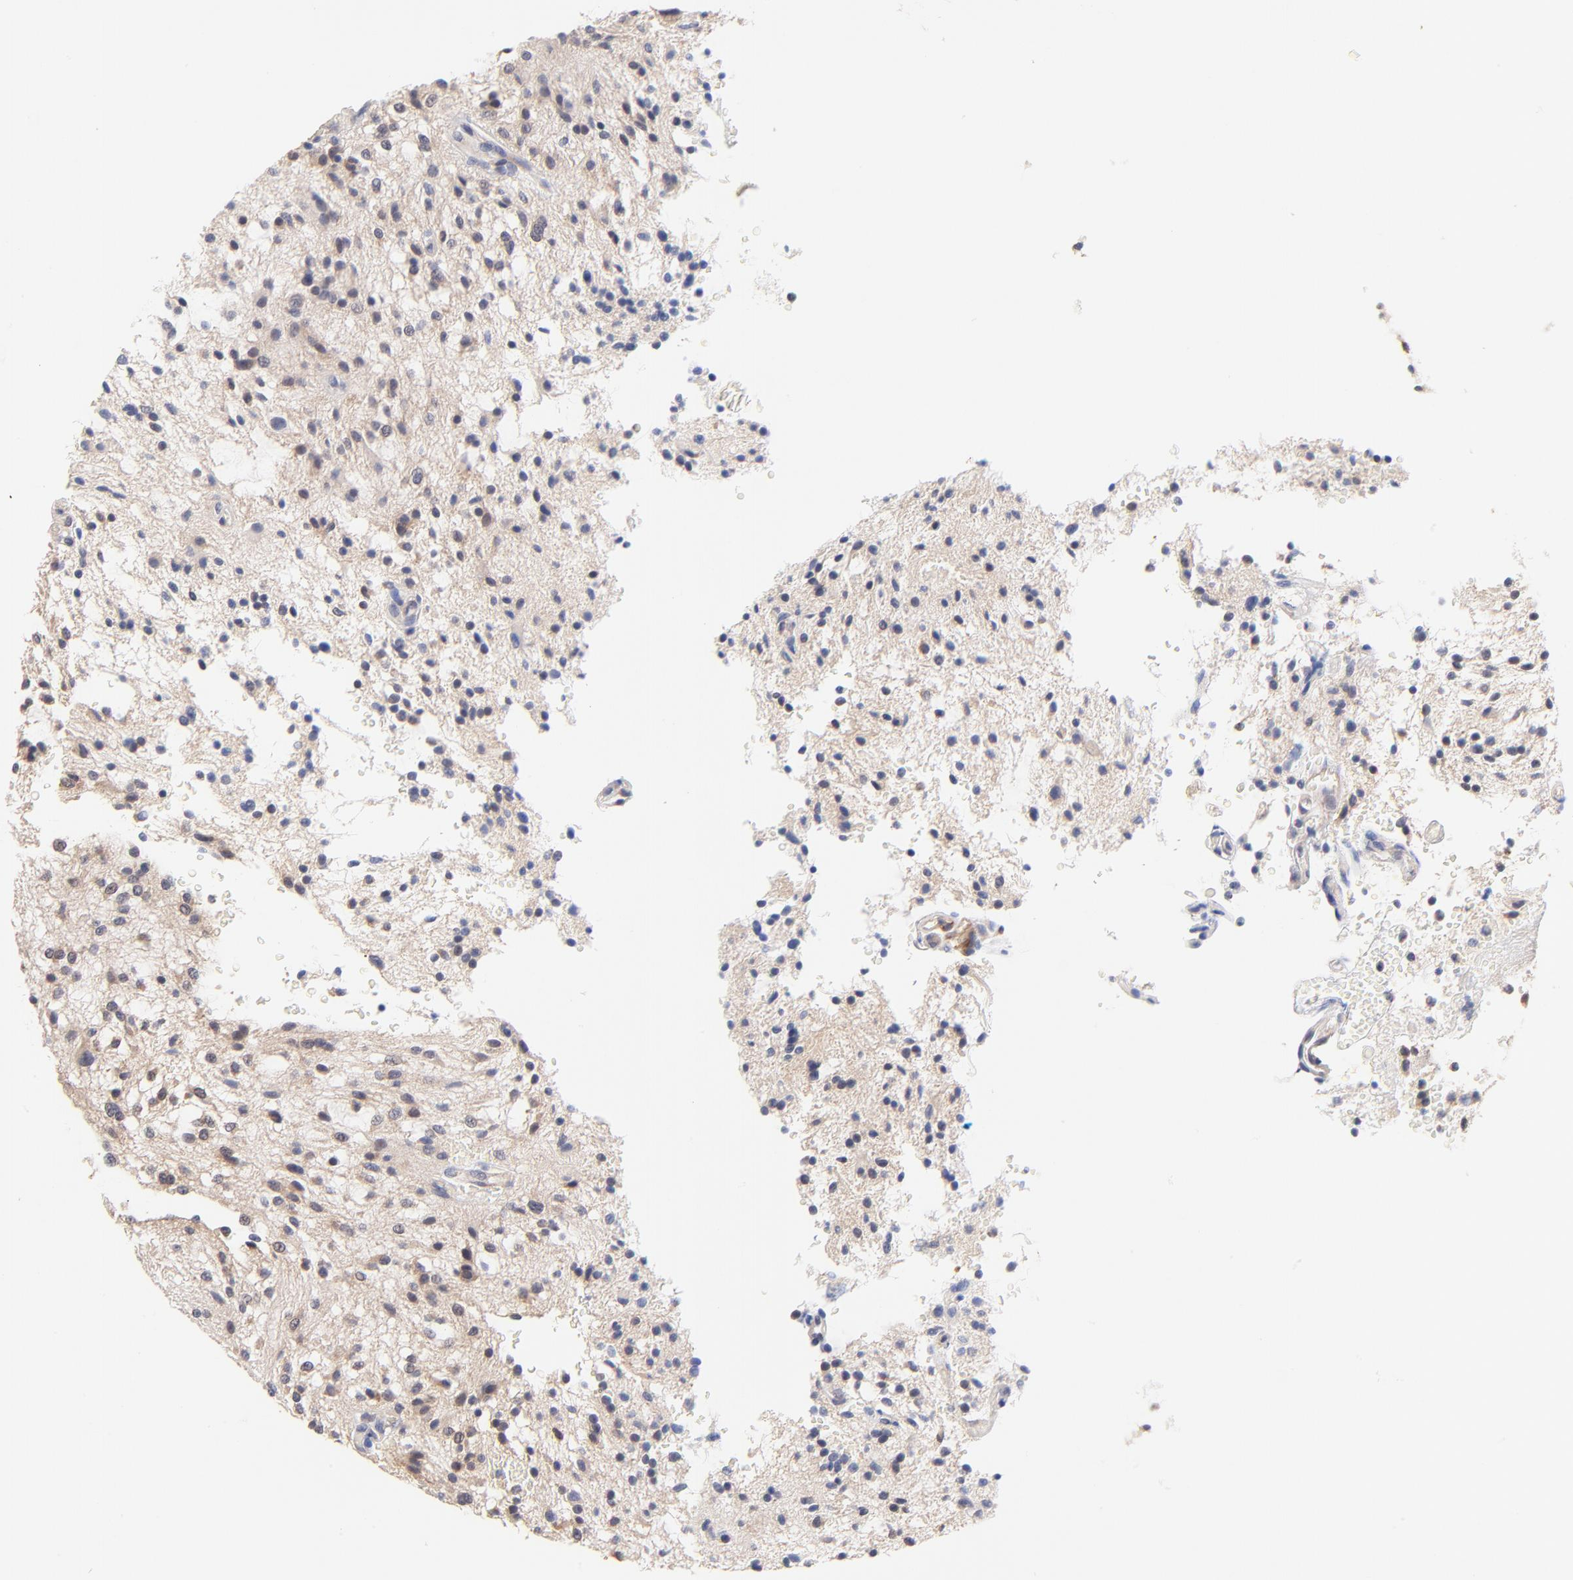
{"staining": {"intensity": "weak", "quantity": "<25%", "location": "cytoplasmic/membranous"}, "tissue": "glioma", "cell_type": "Tumor cells", "image_type": "cancer", "snomed": [{"axis": "morphology", "description": "Glioma, malignant, NOS"}, {"axis": "topography", "description": "Cerebellum"}], "caption": "There is no significant positivity in tumor cells of glioma.", "gene": "PTK7", "patient": {"sex": "female", "age": 10}}